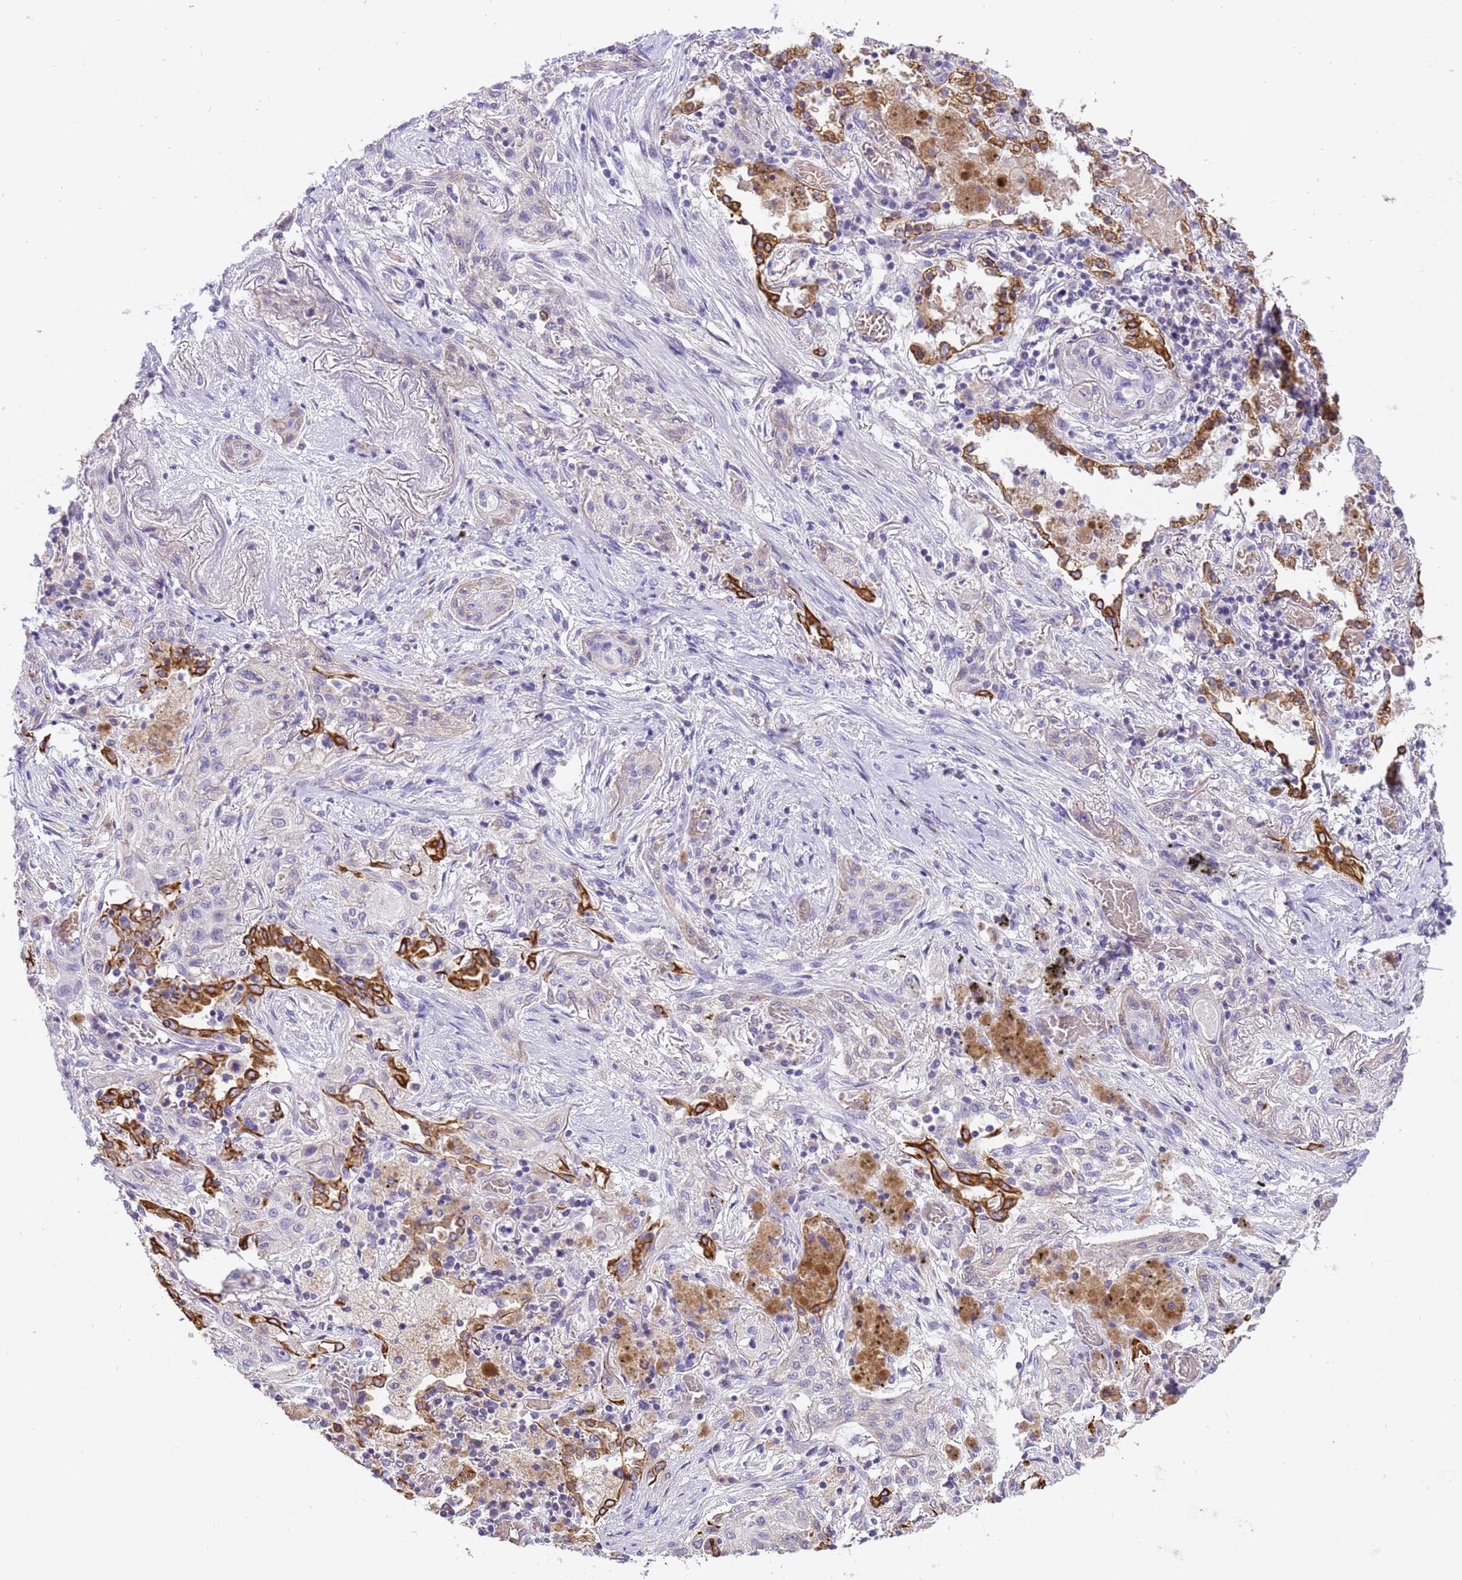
{"staining": {"intensity": "negative", "quantity": "none", "location": "none"}, "tissue": "lung cancer", "cell_type": "Tumor cells", "image_type": "cancer", "snomed": [{"axis": "morphology", "description": "Squamous cell carcinoma, NOS"}, {"axis": "topography", "description": "Lung"}], "caption": "Histopathology image shows no significant protein expression in tumor cells of lung squamous cell carcinoma.", "gene": "PIEZO2", "patient": {"sex": "female", "age": 47}}